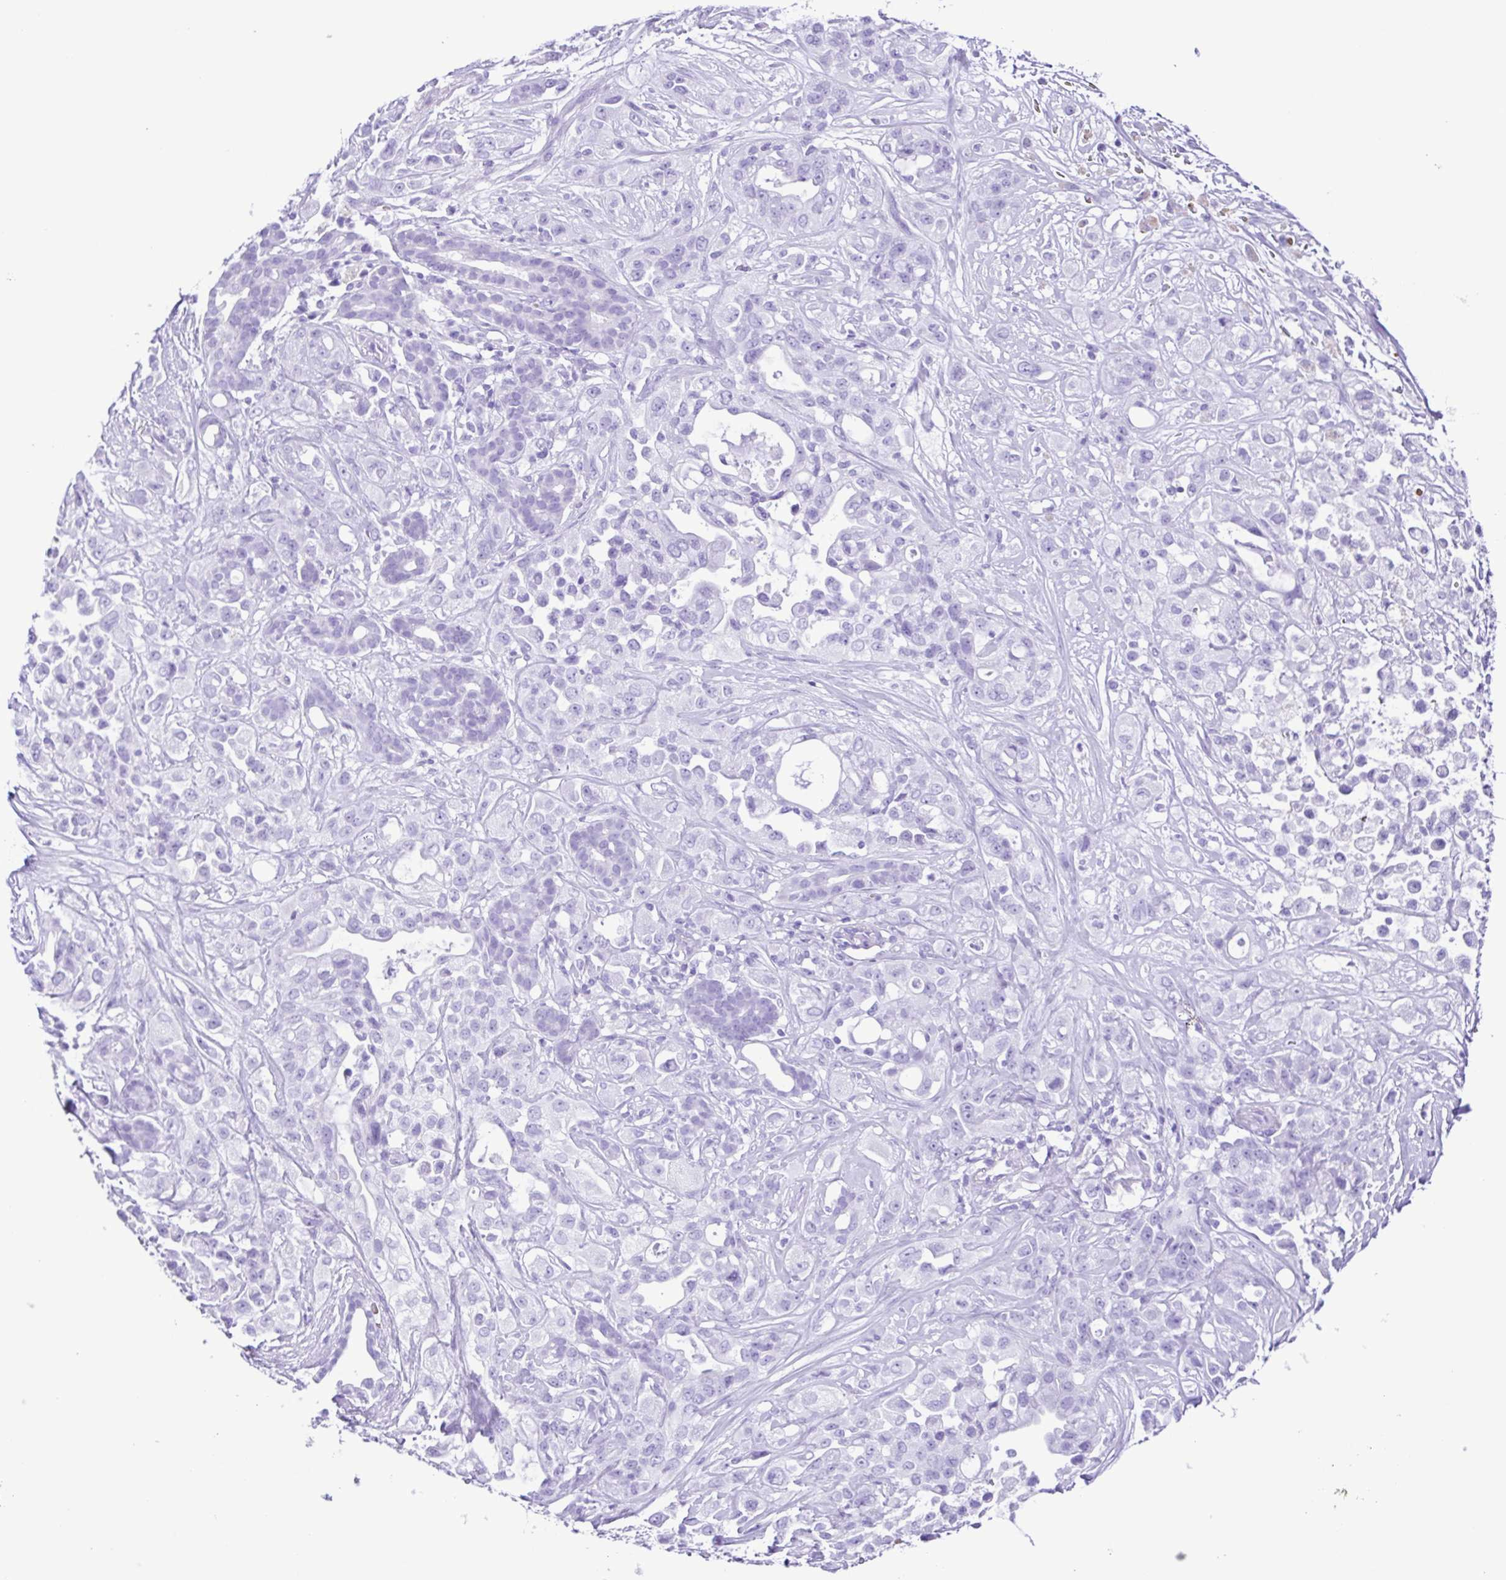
{"staining": {"intensity": "negative", "quantity": "none", "location": "none"}, "tissue": "pancreatic cancer", "cell_type": "Tumor cells", "image_type": "cancer", "snomed": [{"axis": "morphology", "description": "Adenocarcinoma, NOS"}, {"axis": "topography", "description": "Pancreas"}], "caption": "Micrograph shows no protein positivity in tumor cells of pancreatic adenocarcinoma tissue.", "gene": "SYT1", "patient": {"sex": "male", "age": 44}}